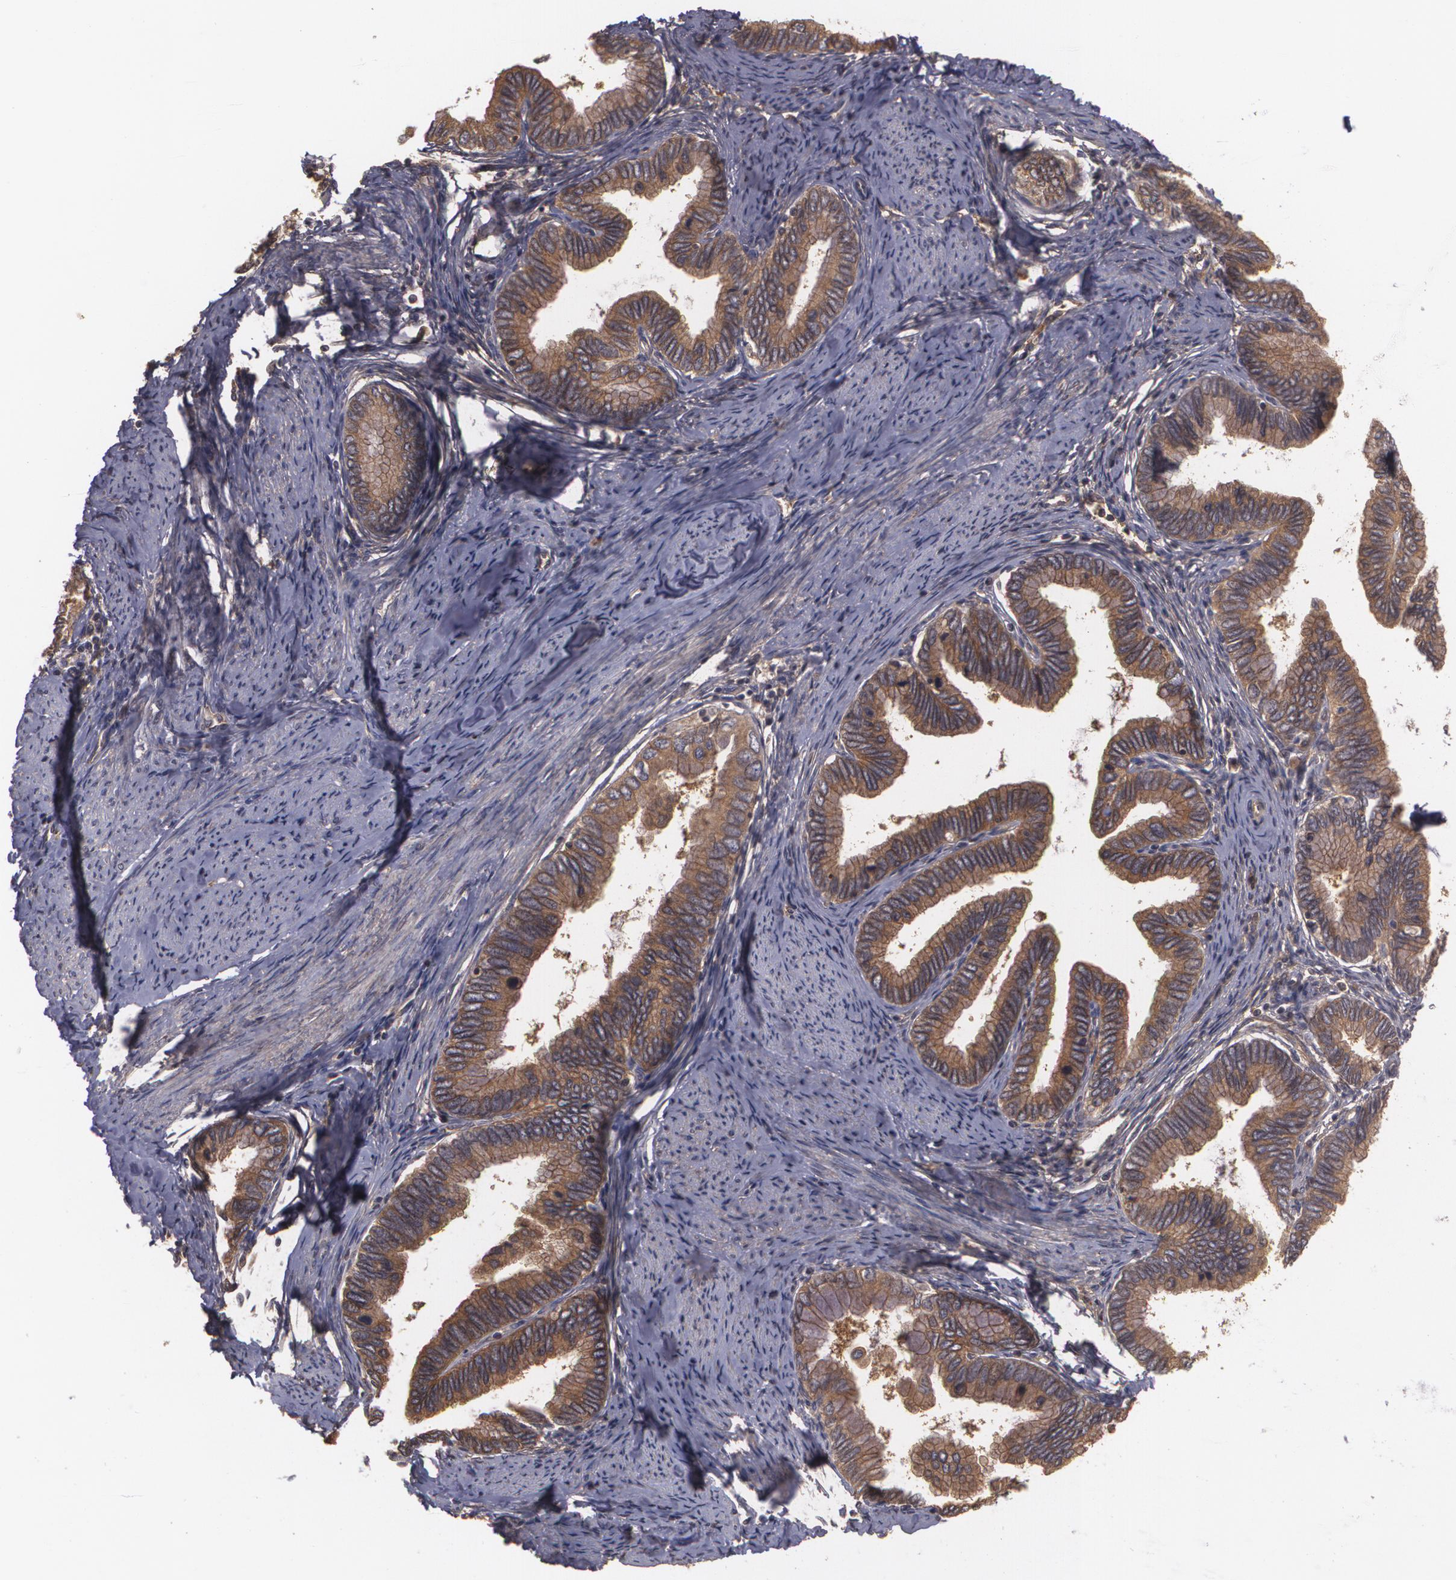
{"staining": {"intensity": "moderate", "quantity": ">75%", "location": "cytoplasmic/membranous"}, "tissue": "cervical cancer", "cell_type": "Tumor cells", "image_type": "cancer", "snomed": [{"axis": "morphology", "description": "Adenocarcinoma, NOS"}, {"axis": "topography", "description": "Cervix"}], "caption": "Moderate cytoplasmic/membranous expression for a protein is identified in approximately >75% of tumor cells of cervical adenocarcinoma using immunohistochemistry.", "gene": "HRAS", "patient": {"sex": "female", "age": 49}}